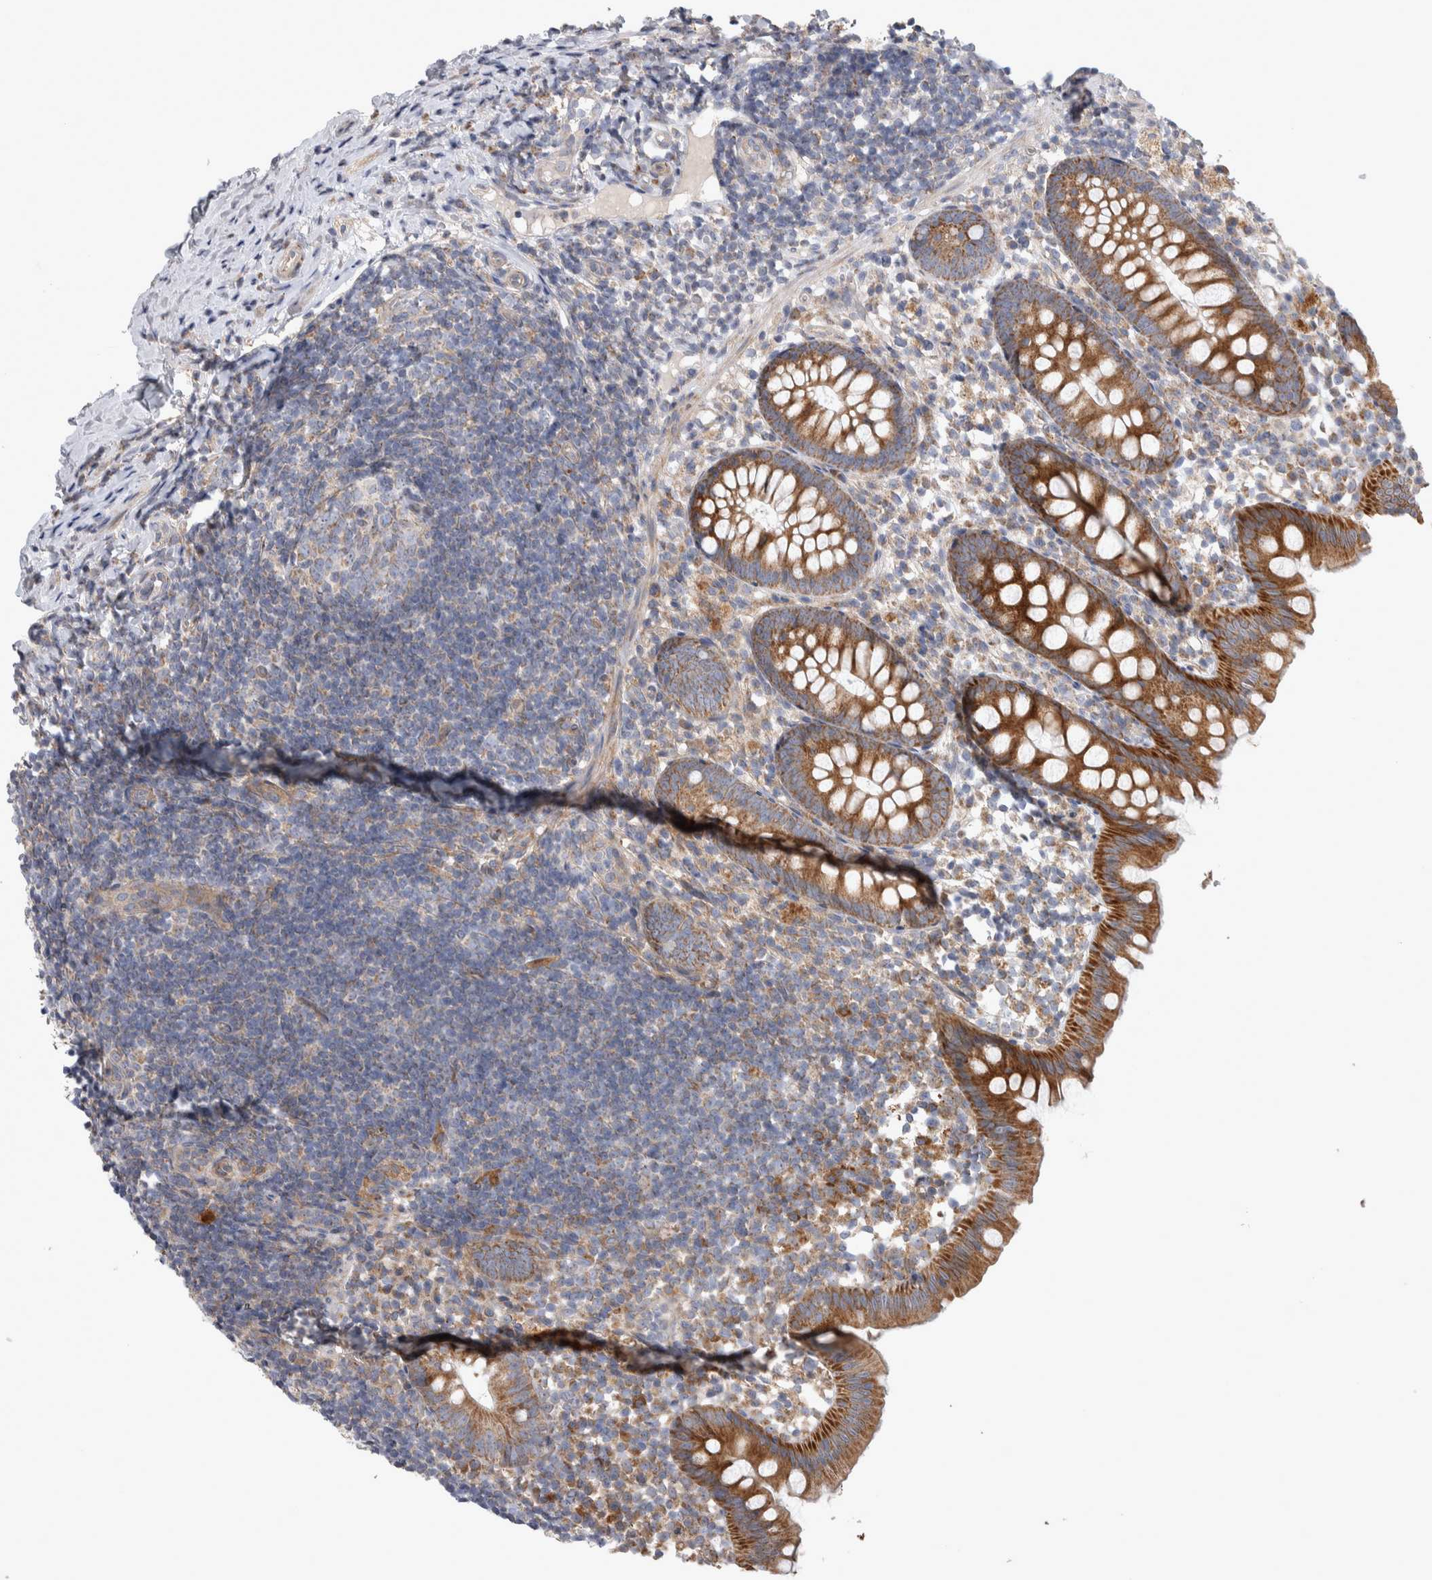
{"staining": {"intensity": "strong", "quantity": ">75%", "location": "cytoplasmic/membranous"}, "tissue": "appendix", "cell_type": "Glandular cells", "image_type": "normal", "snomed": [{"axis": "morphology", "description": "Normal tissue, NOS"}, {"axis": "topography", "description": "Appendix"}], "caption": "High-power microscopy captured an IHC photomicrograph of unremarkable appendix, revealing strong cytoplasmic/membranous staining in approximately >75% of glandular cells. (IHC, brightfield microscopy, high magnification).", "gene": "SCO1", "patient": {"sex": "female", "age": 20}}